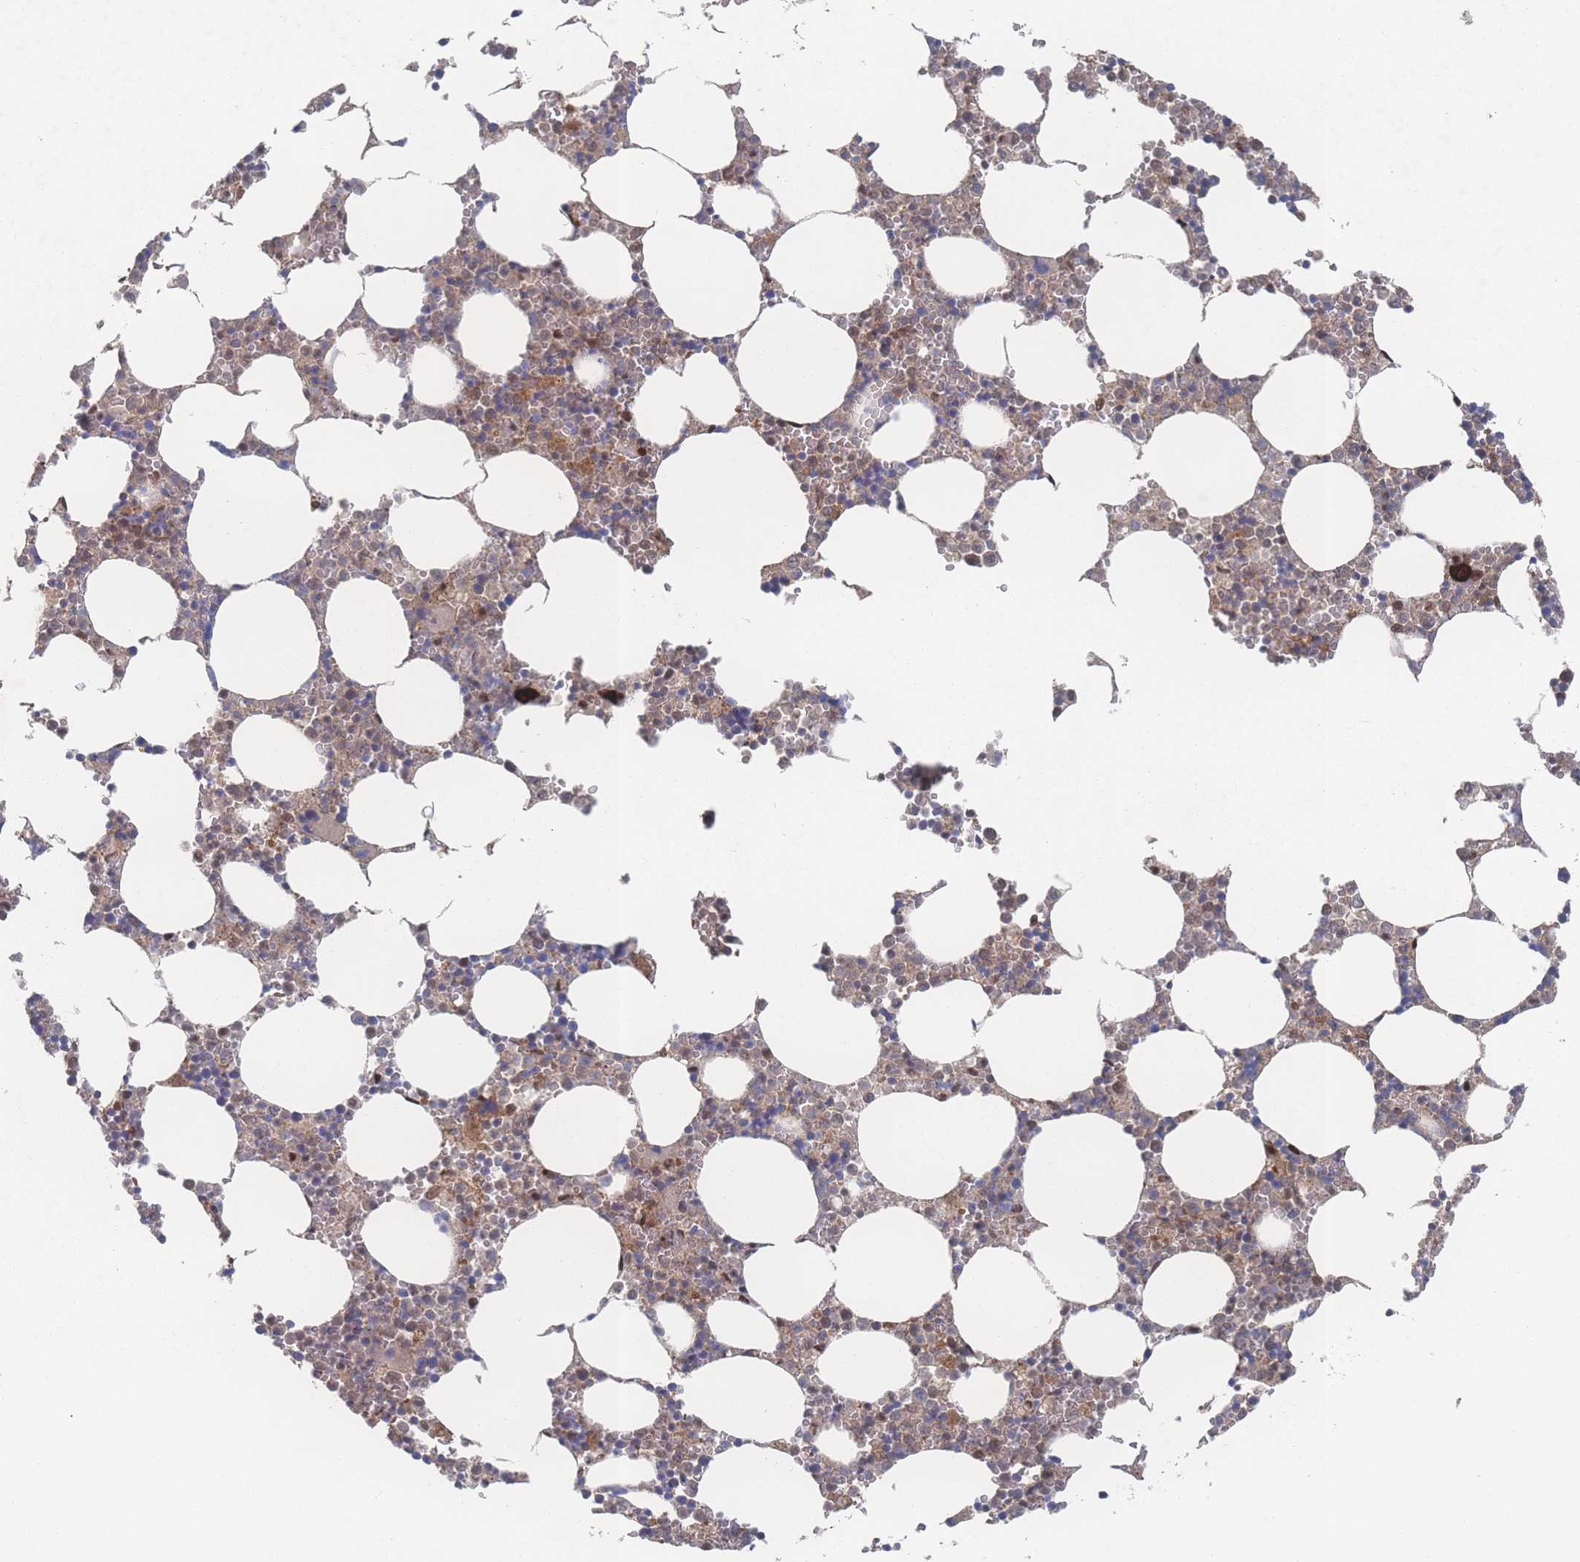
{"staining": {"intensity": "weak", "quantity": "25%-75%", "location": "cytoplasmic/membranous"}, "tissue": "bone marrow", "cell_type": "Hematopoietic cells", "image_type": "normal", "snomed": [{"axis": "morphology", "description": "Normal tissue, NOS"}, {"axis": "topography", "description": "Bone marrow"}], "caption": "Approximately 25%-75% of hematopoietic cells in normal bone marrow exhibit weak cytoplasmic/membranous protein expression as visualized by brown immunohistochemical staining.", "gene": "PSMA1", "patient": {"sex": "female", "age": 64}}